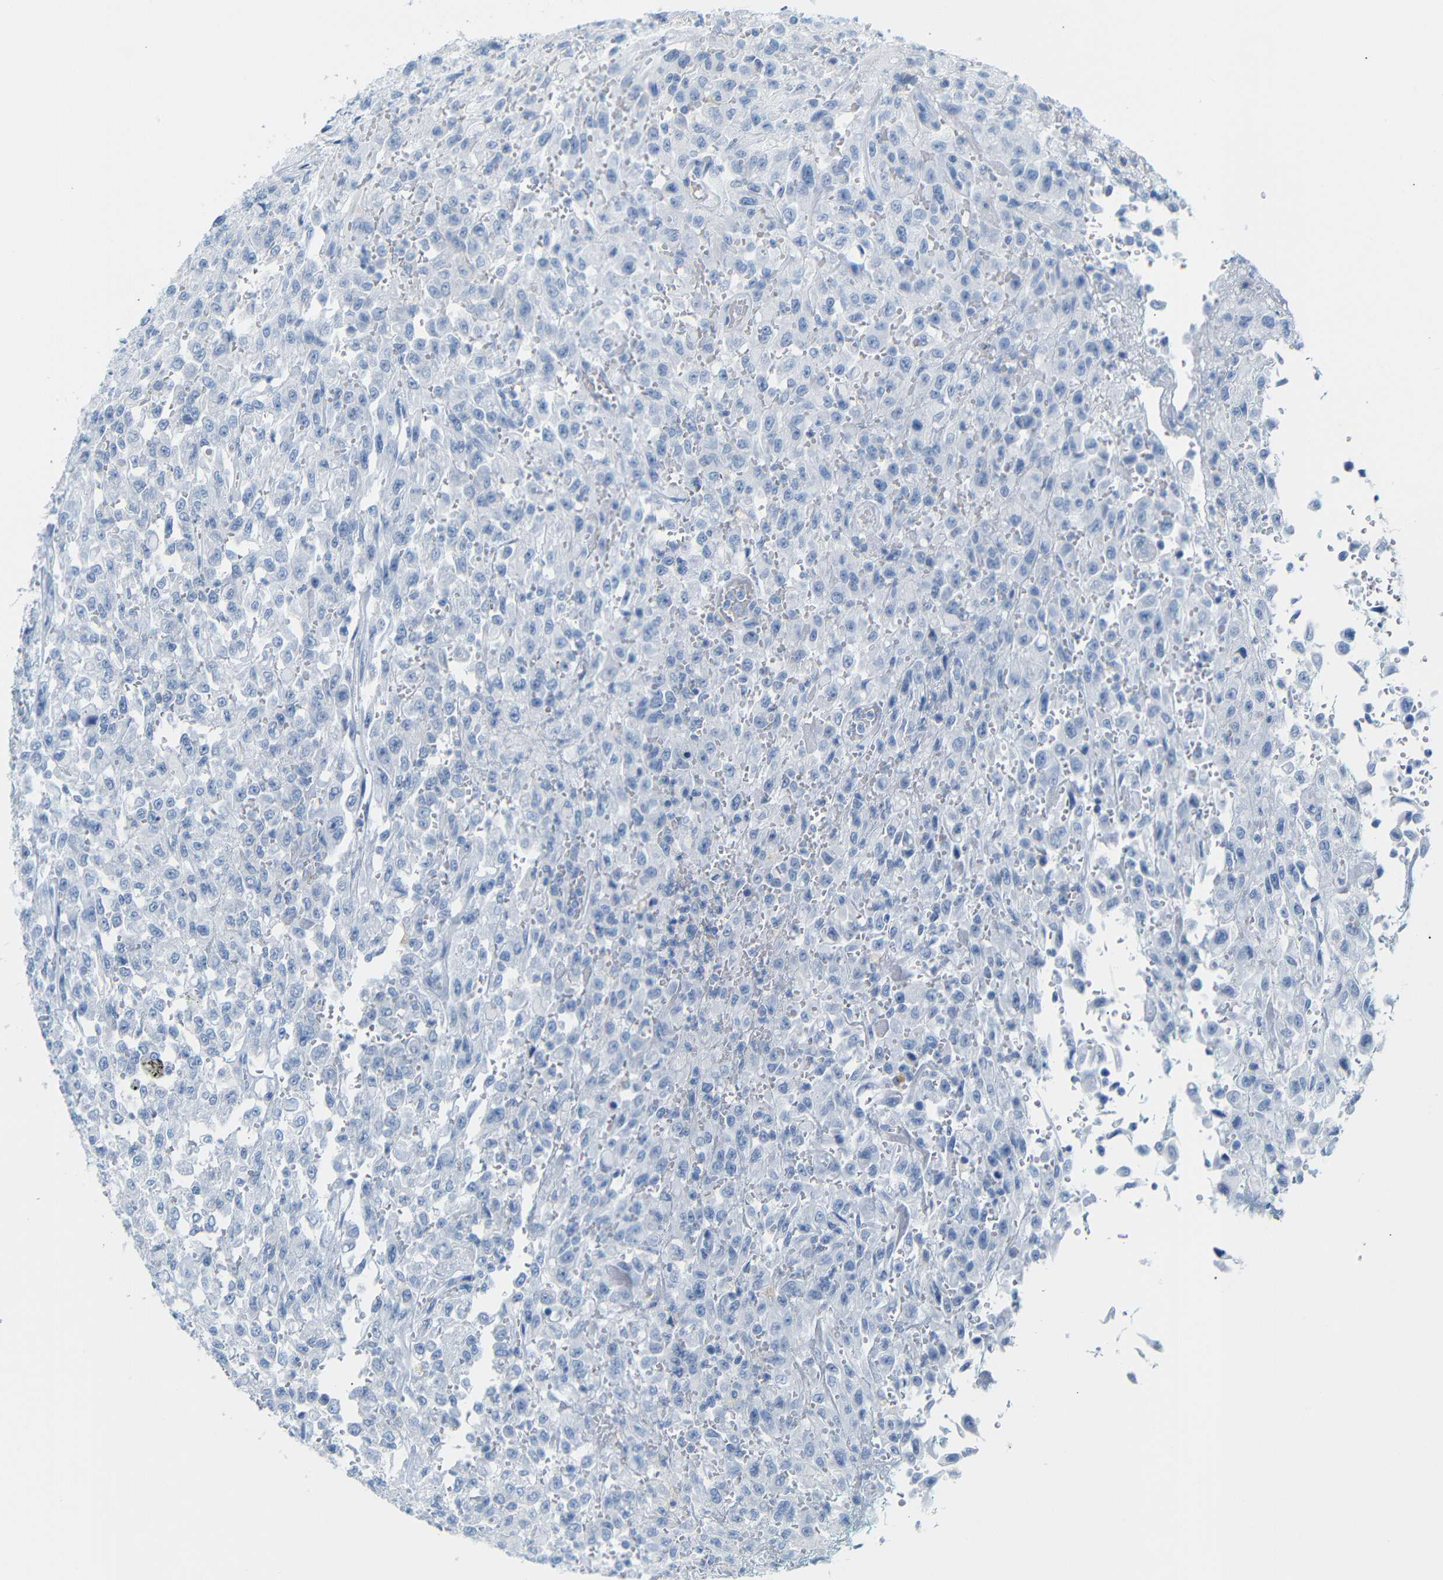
{"staining": {"intensity": "negative", "quantity": "none", "location": "none"}, "tissue": "urothelial cancer", "cell_type": "Tumor cells", "image_type": "cancer", "snomed": [{"axis": "morphology", "description": "Urothelial carcinoma, High grade"}, {"axis": "topography", "description": "Urinary bladder"}], "caption": "The immunohistochemistry micrograph has no significant expression in tumor cells of urothelial cancer tissue.", "gene": "FCRL1", "patient": {"sex": "male", "age": 46}}